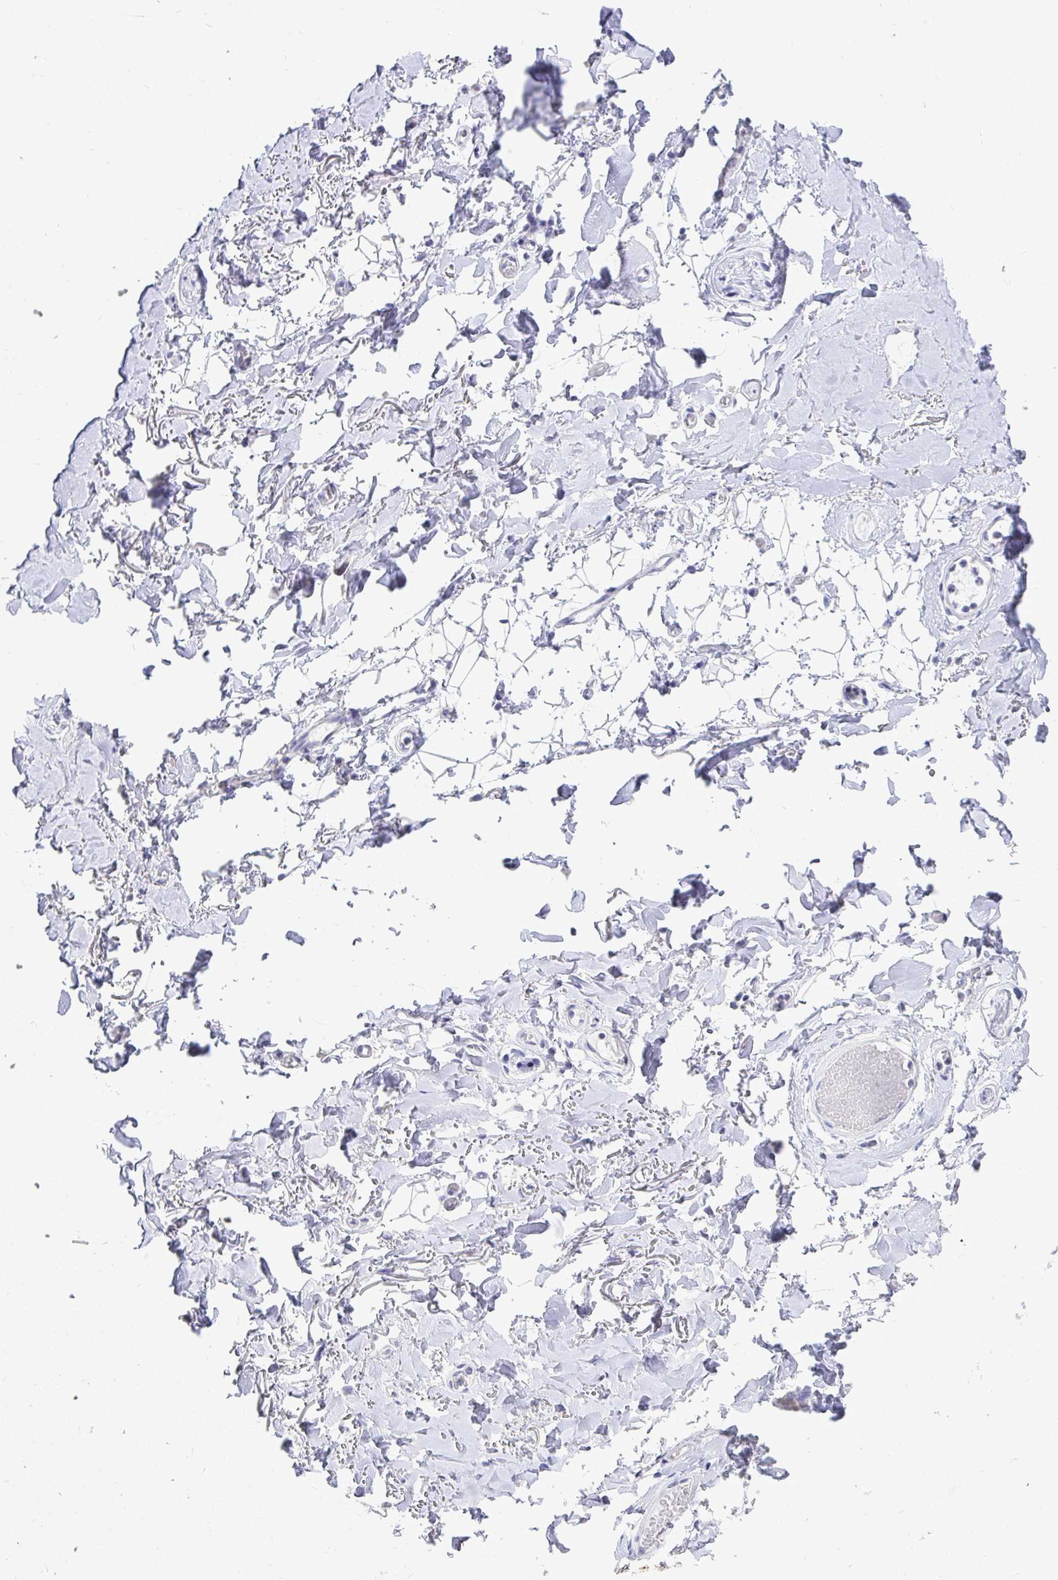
{"staining": {"intensity": "negative", "quantity": "none", "location": "none"}, "tissue": "adipose tissue", "cell_type": "Adipocytes", "image_type": "normal", "snomed": [{"axis": "morphology", "description": "Normal tissue, NOS"}, {"axis": "topography", "description": "Anal"}, {"axis": "topography", "description": "Peripheral nerve tissue"}], "caption": "Immunohistochemistry histopathology image of normal human adipose tissue stained for a protein (brown), which reveals no staining in adipocytes. (DAB (3,3'-diaminobenzidine) immunohistochemistry (IHC) with hematoxylin counter stain).", "gene": "C19orf81", "patient": {"sex": "male", "age": 78}}